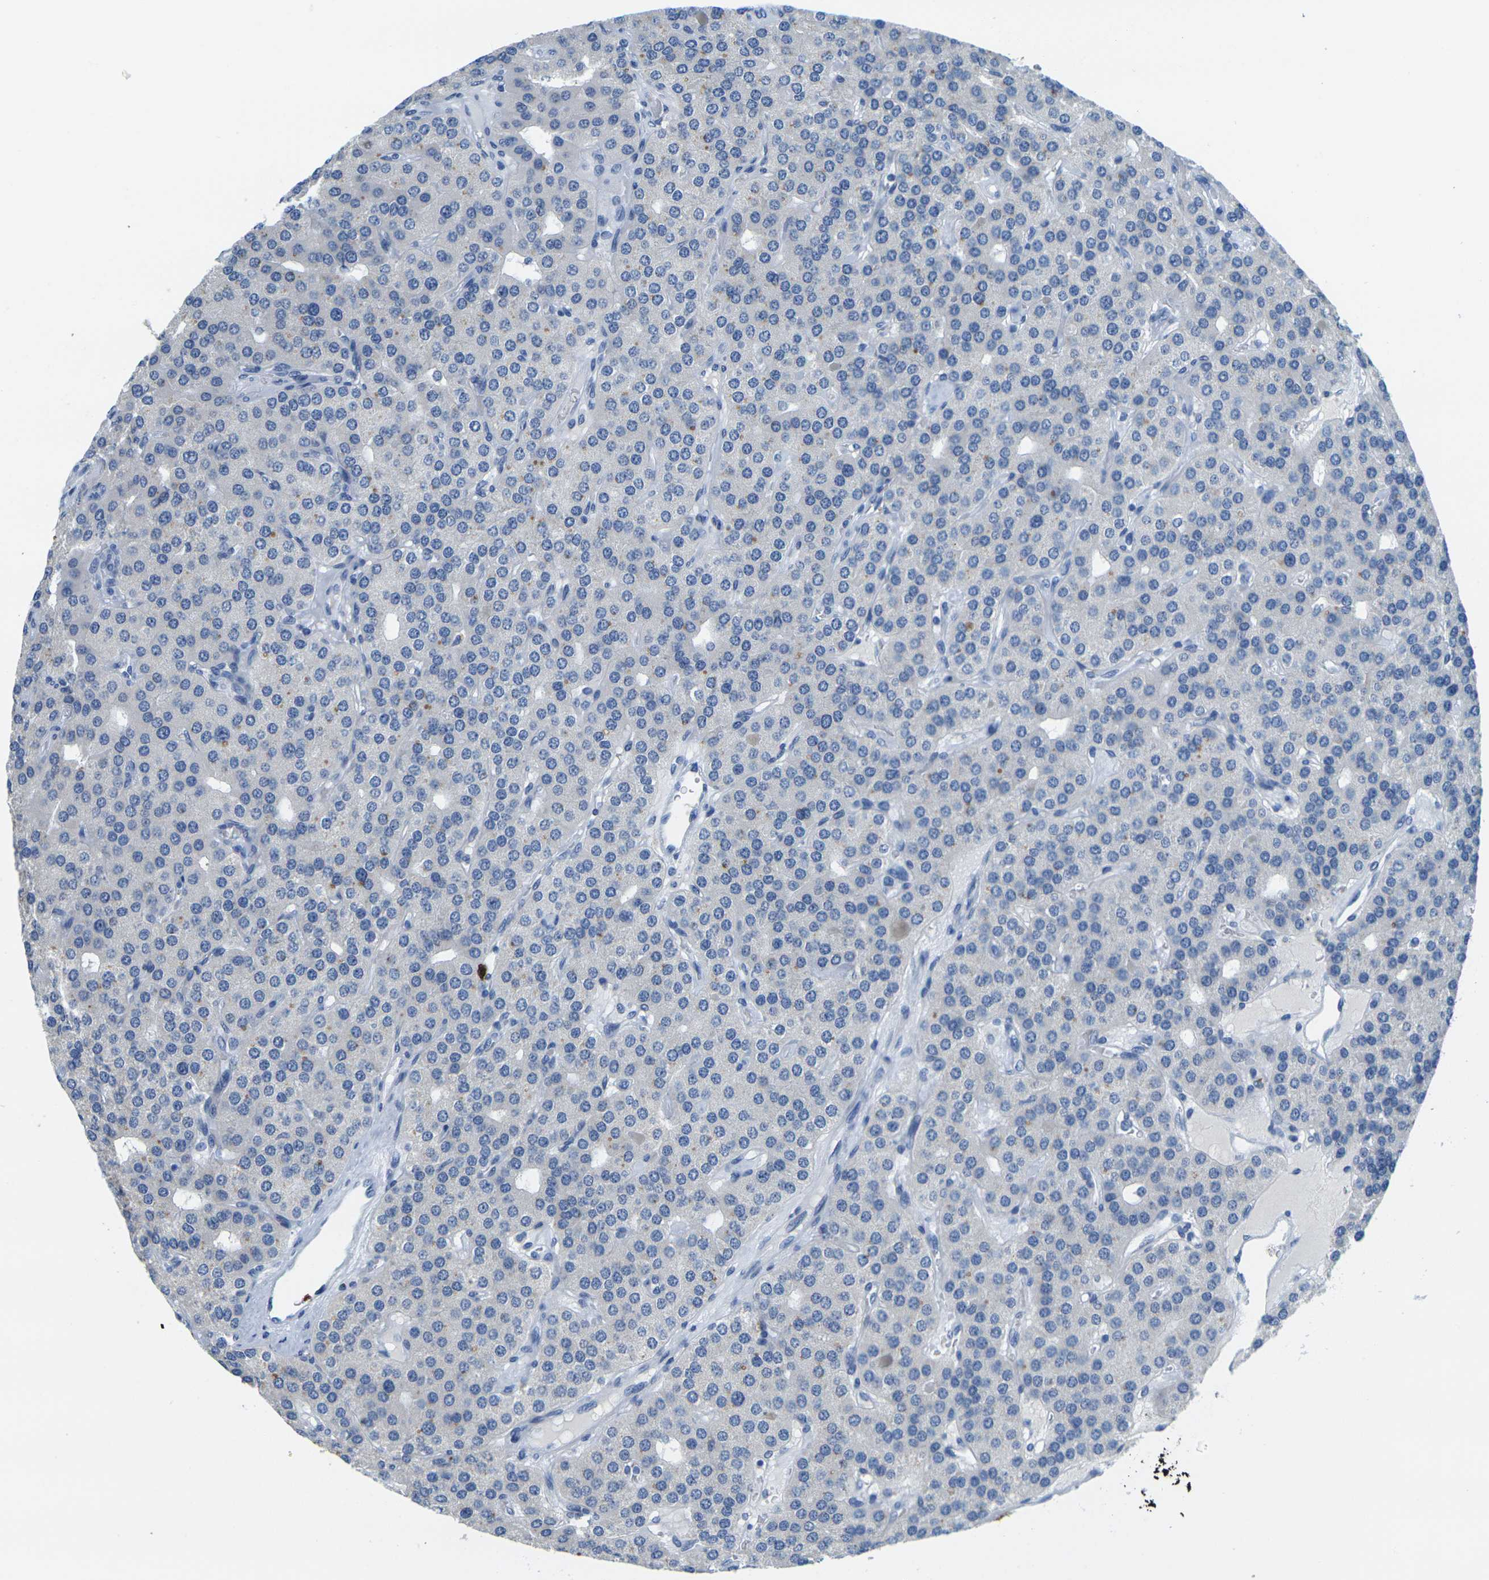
{"staining": {"intensity": "negative", "quantity": "none", "location": "none"}, "tissue": "parathyroid gland", "cell_type": "Glandular cells", "image_type": "normal", "snomed": [{"axis": "morphology", "description": "Normal tissue, NOS"}, {"axis": "morphology", "description": "Adenoma, NOS"}, {"axis": "topography", "description": "Parathyroid gland"}], "caption": "DAB (3,3'-diaminobenzidine) immunohistochemical staining of normal parathyroid gland exhibits no significant expression in glandular cells. The staining was performed using DAB to visualize the protein expression in brown, while the nuclei were stained in blue with hematoxylin (Magnification: 20x).", "gene": "GPR15", "patient": {"sex": "female", "age": 86}}